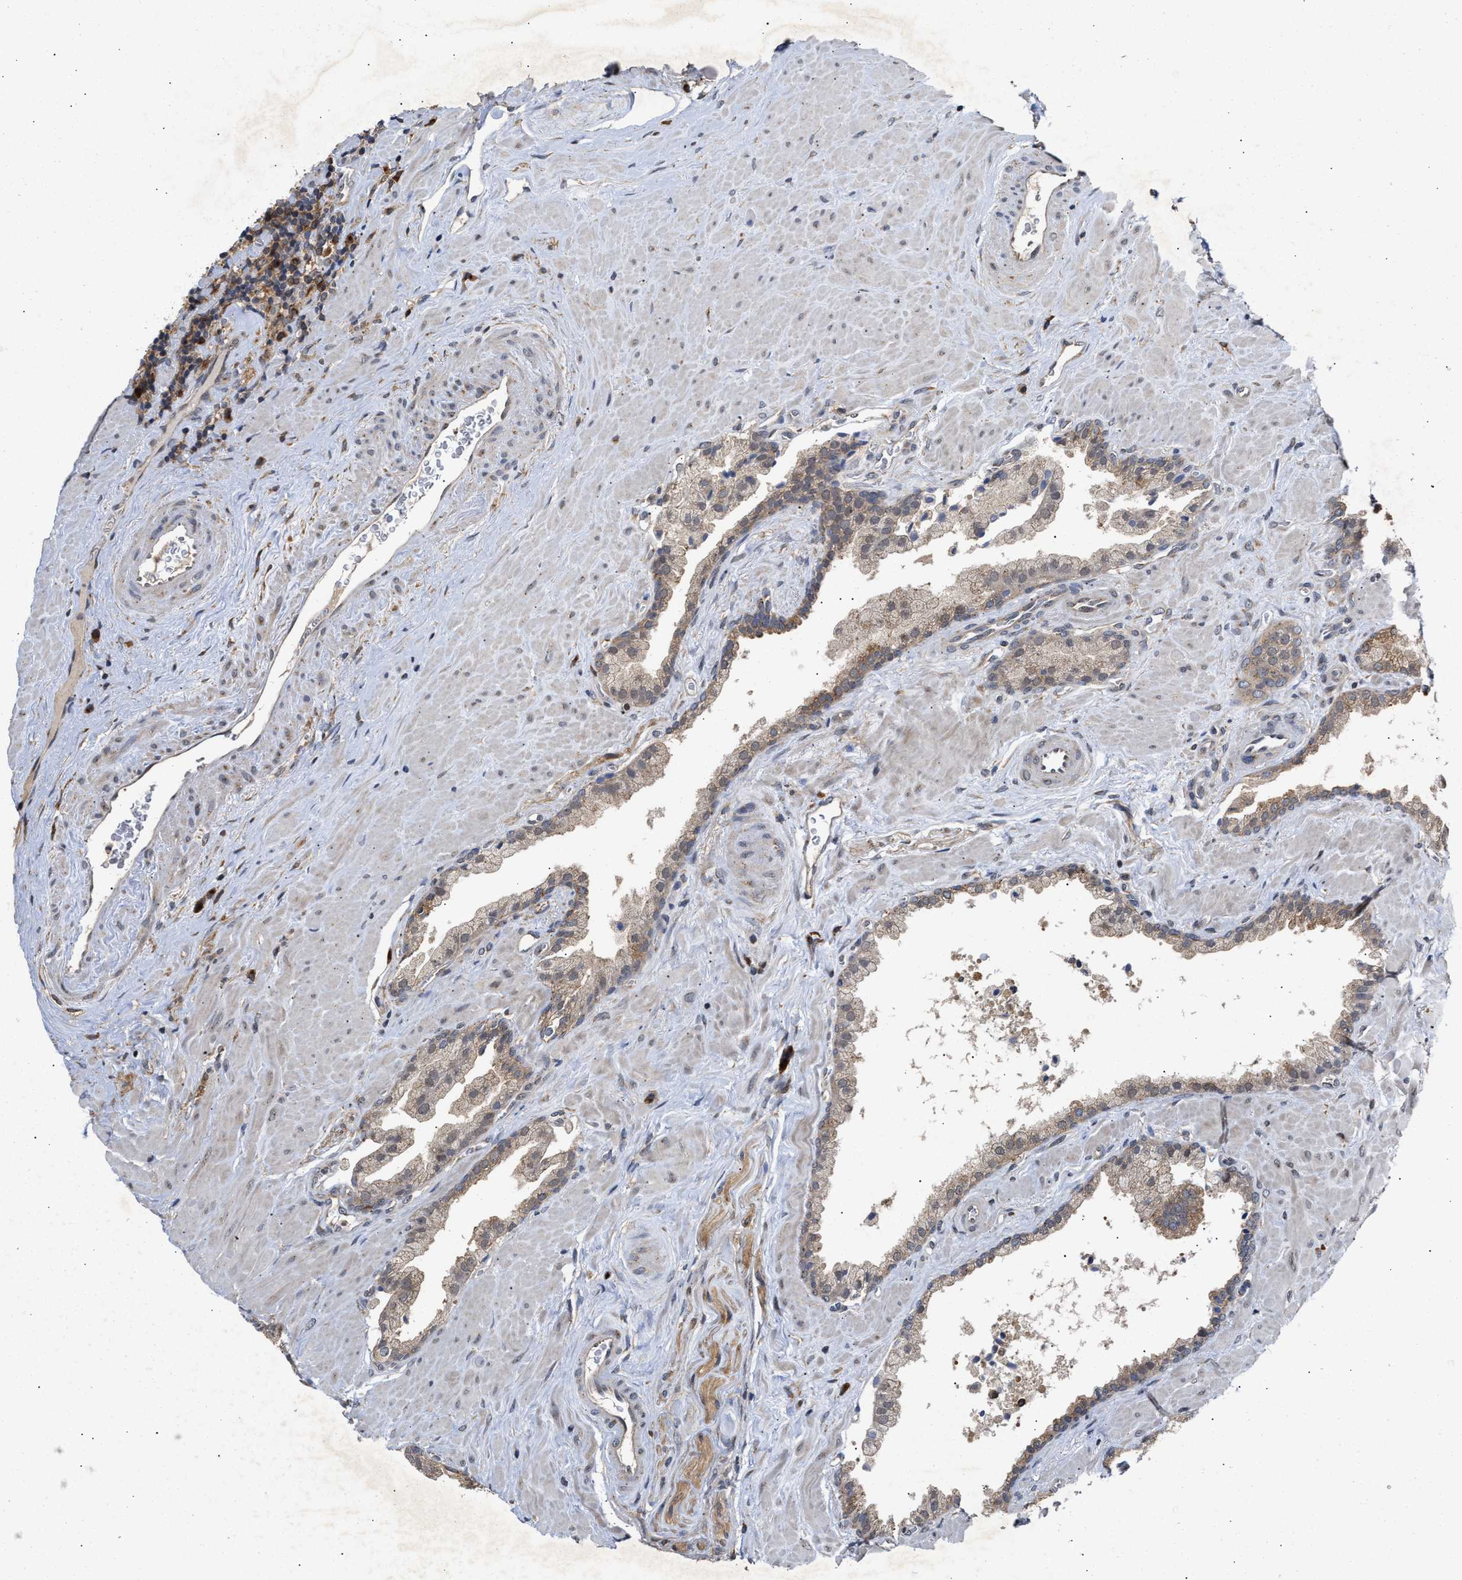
{"staining": {"intensity": "weak", "quantity": "<25%", "location": "cytoplasmic/membranous"}, "tissue": "prostate cancer", "cell_type": "Tumor cells", "image_type": "cancer", "snomed": [{"axis": "morphology", "description": "Adenocarcinoma, Low grade"}, {"axis": "topography", "description": "Prostate"}], "caption": "Protein analysis of prostate low-grade adenocarcinoma displays no significant positivity in tumor cells.", "gene": "CLIP2", "patient": {"sex": "male", "age": 71}}